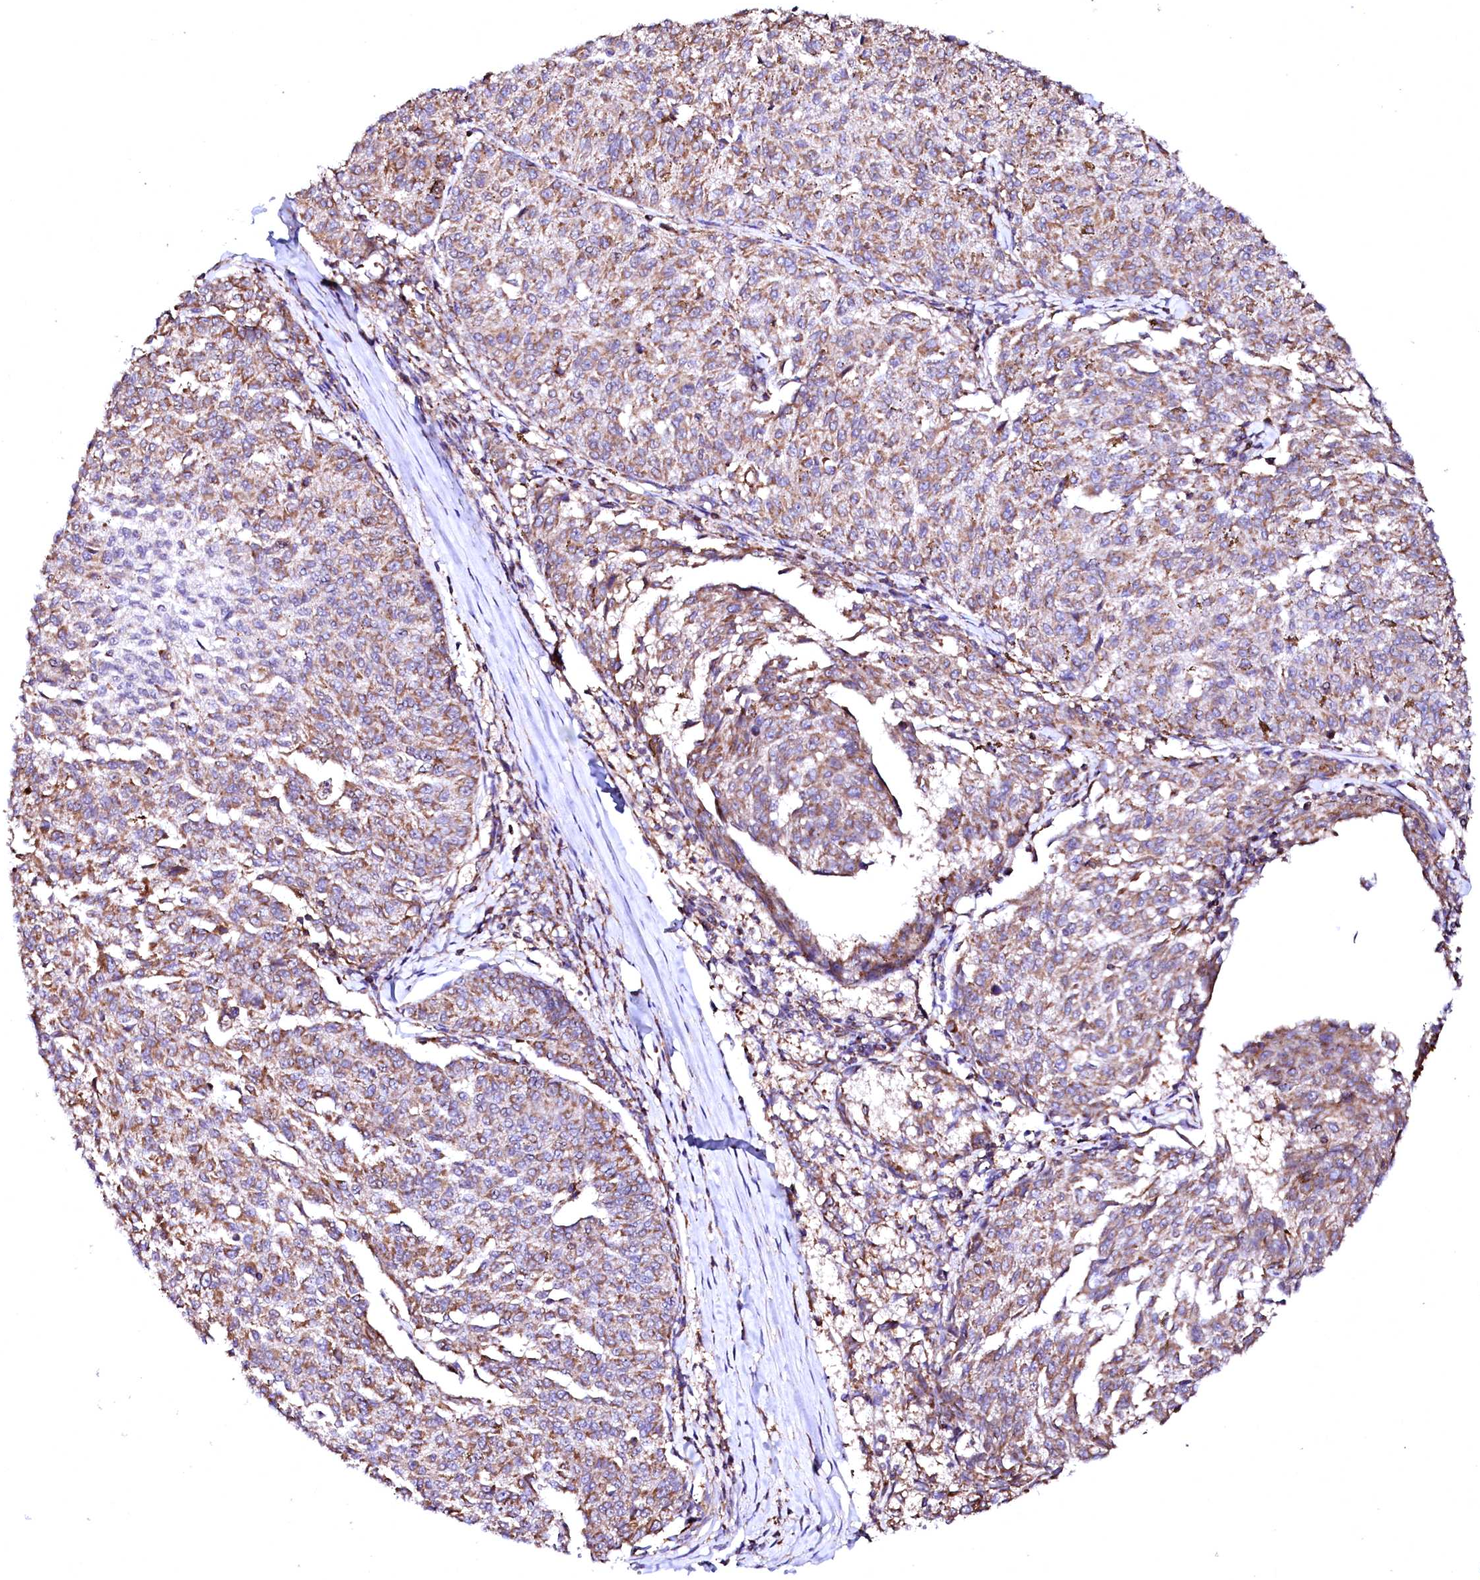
{"staining": {"intensity": "moderate", "quantity": ">75%", "location": "cytoplasmic/membranous"}, "tissue": "melanoma", "cell_type": "Tumor cells", "image_type": "cancer", "snomed": [{"axis": "morphology", "description": "Malignant melanoma, NOS"}, {"axis": "topography", "description": "Skin"}], "caption": "The image exhibits staining of melanoma, revealing moderate cytoplasmic/membranous protein staining (brown color) within tumor cells.", "gene": "GPR176", "patient": {"sex": "female", "age": 72}}